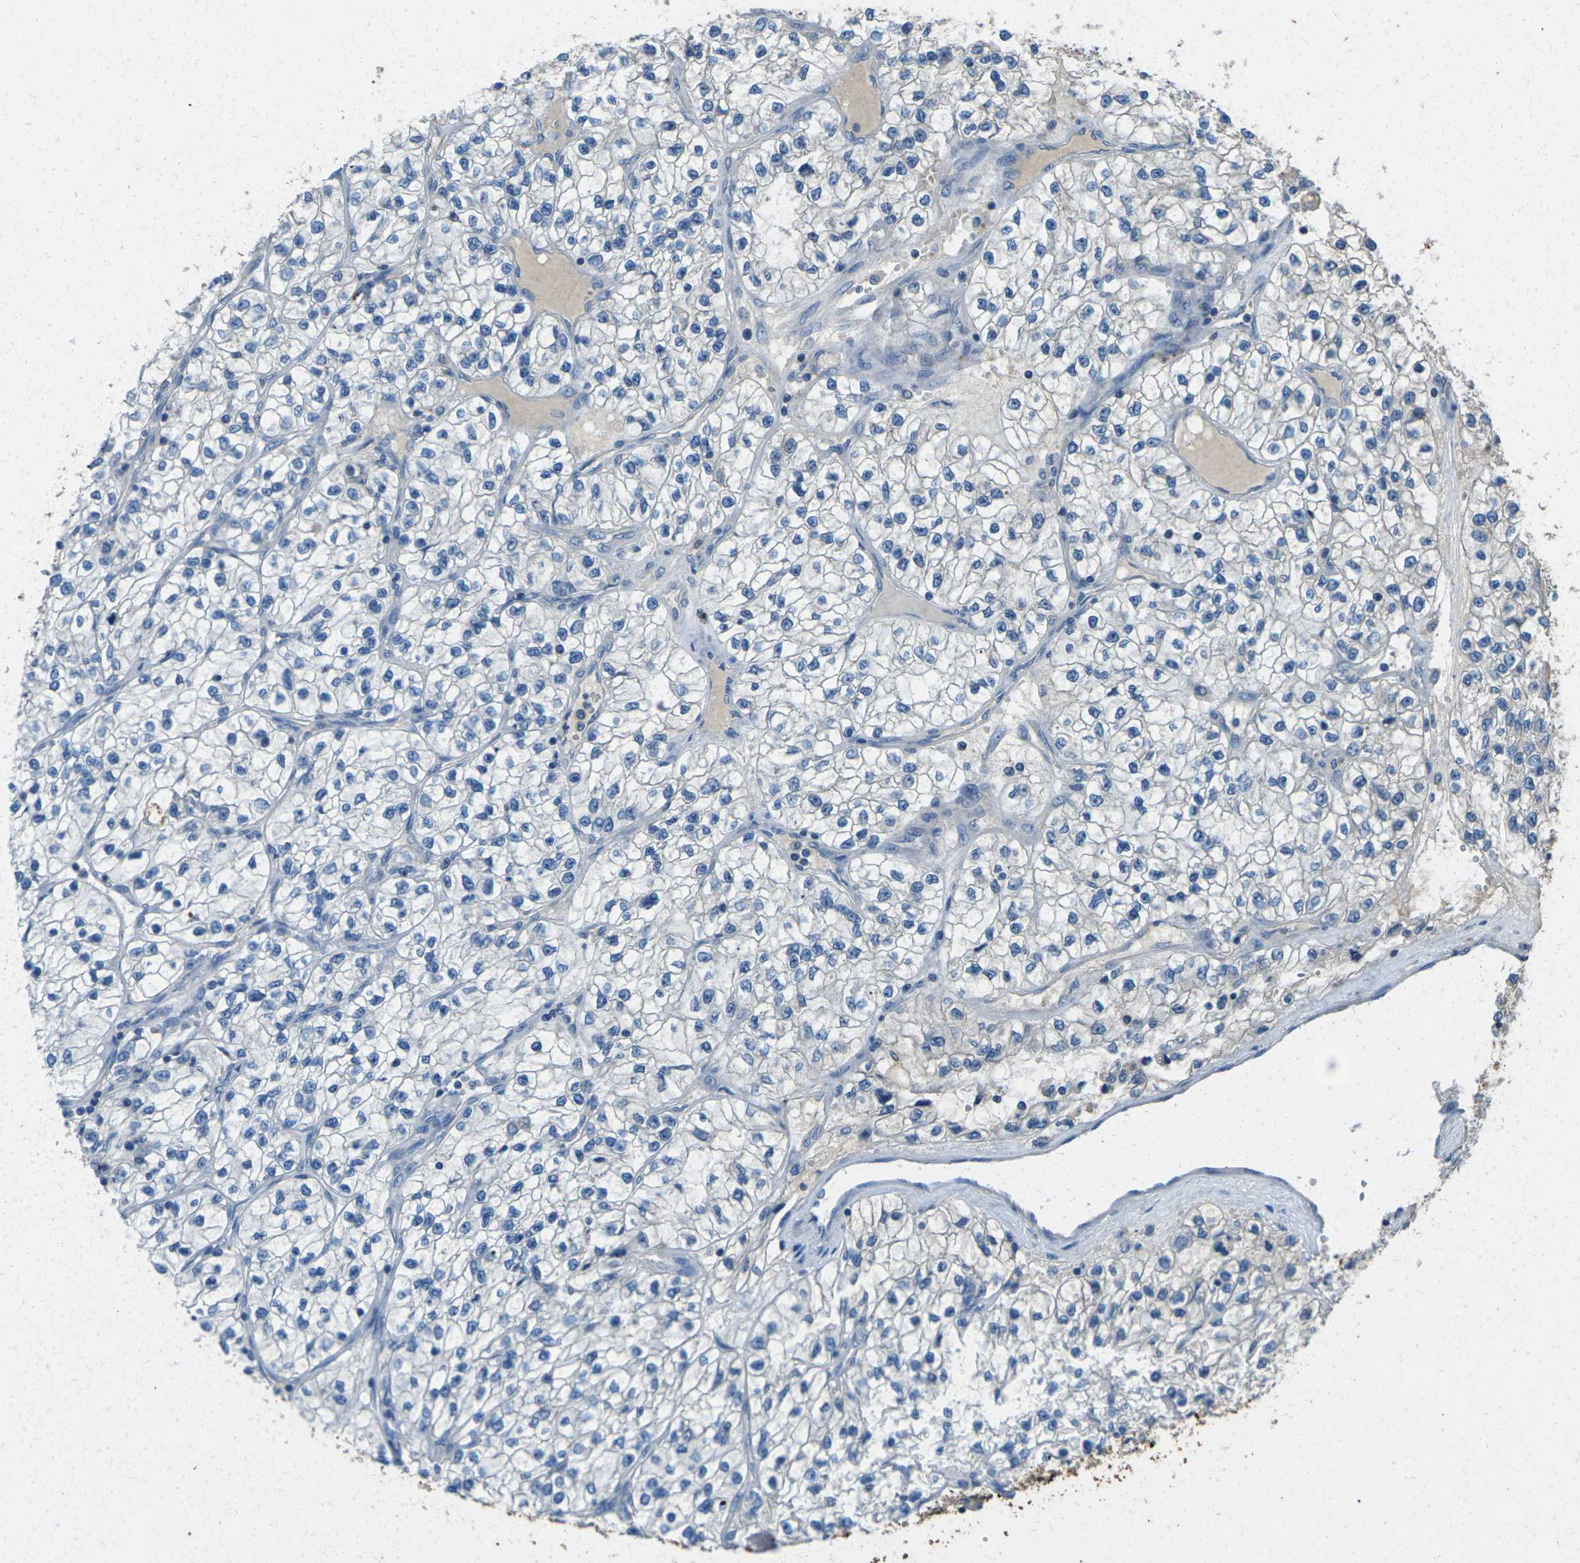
{"staining": {"intensity": "negative", "quantity": "none", "location": "none"}, "tissue": "renal cancer", "cell_type": "Tumor cells", "image_type": "cancer", "snomed": [{"axis": "morphology", "description": "Adenocarcinoma, NOS"}, {"axis": "topography", "description": "Kidney"}], "caption": "Immunohistochemistry (IHC) histopathology image of adenocarcinoma (renal) stained for a protein (brown), which displays no staining in tumor cells.", "gene": "SIGLEC14", "patient": {"sex": "female", "age": 57}}